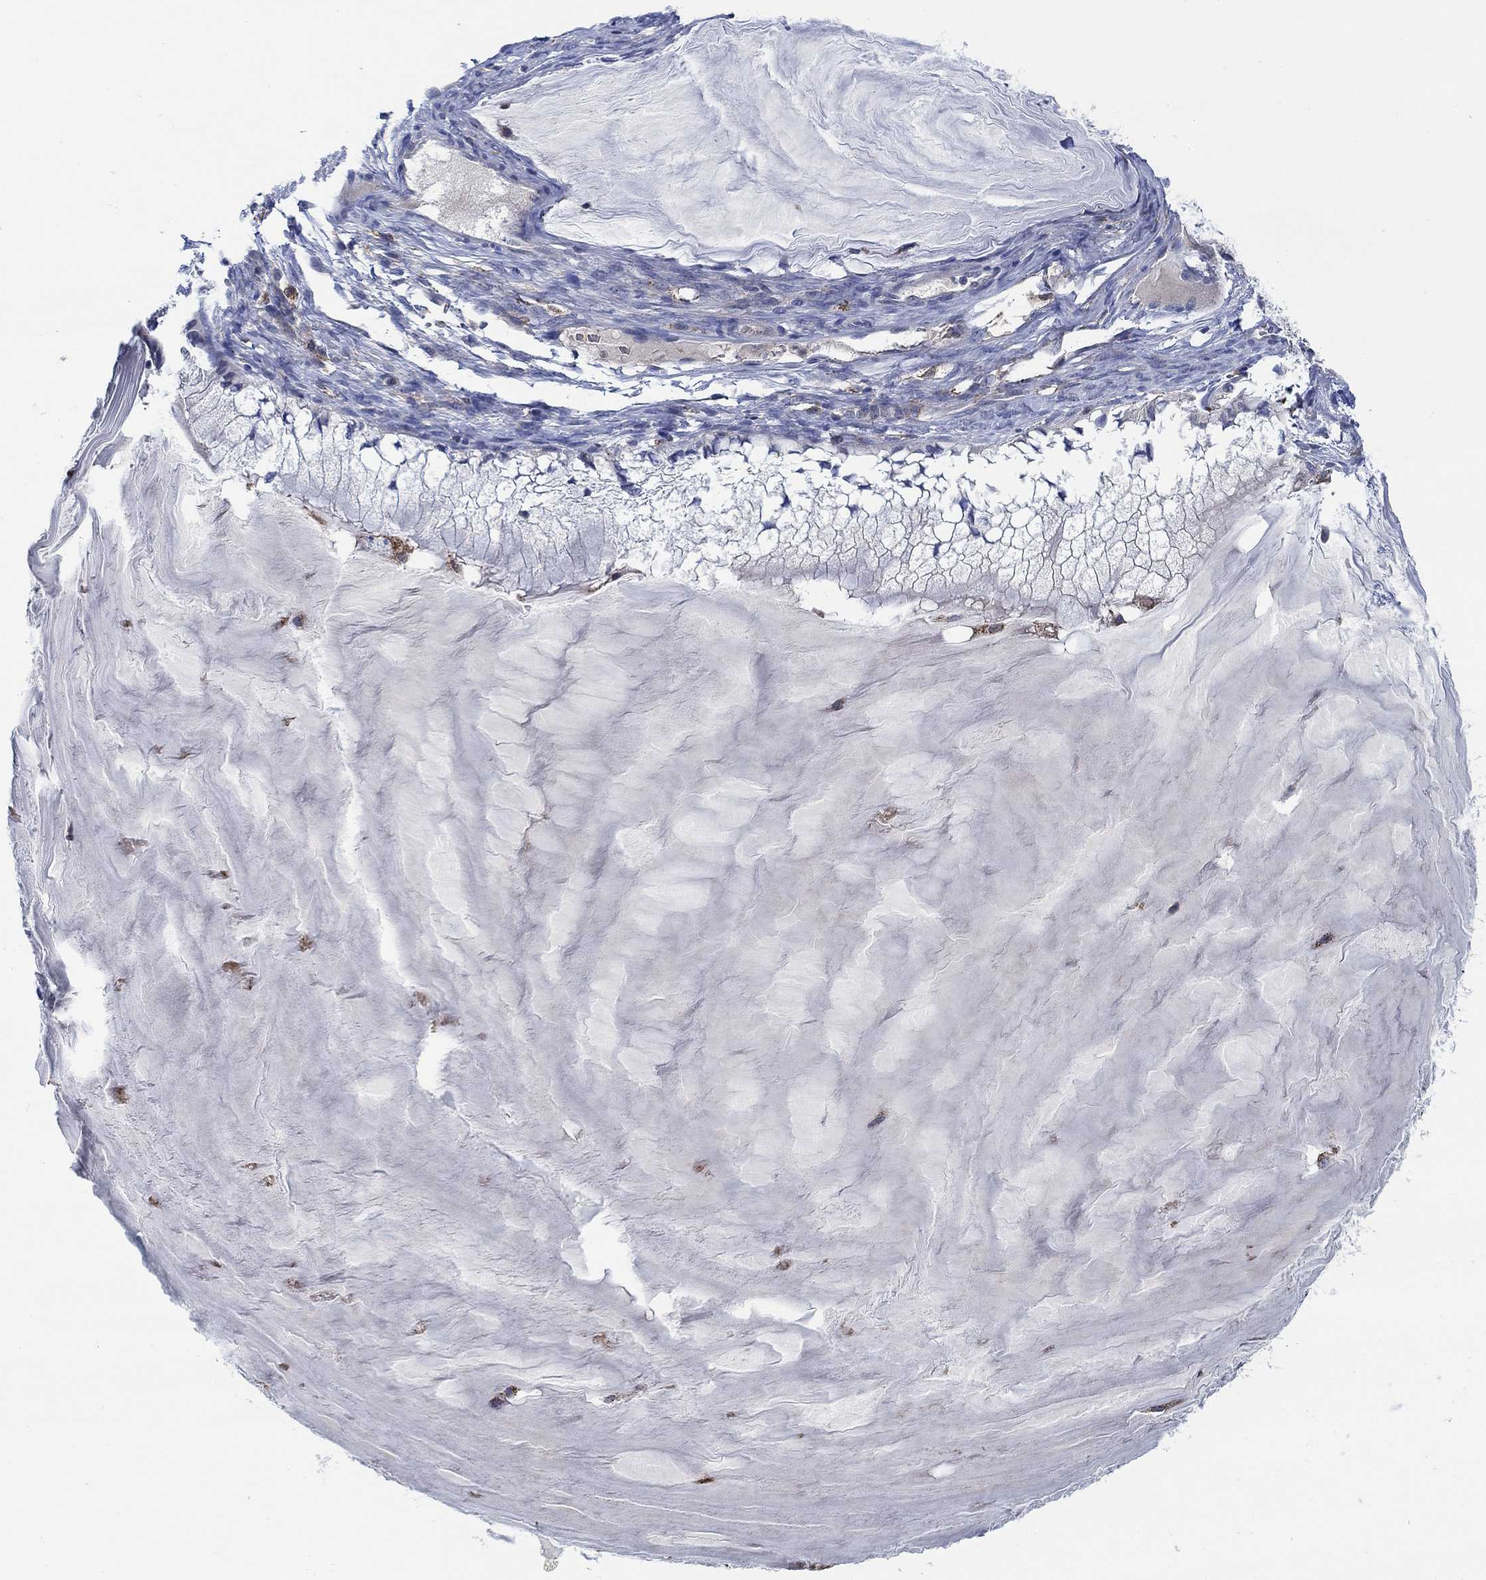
{"staining": {"intensity": "negative", "quantity": "none", "location": "none"}, "tissue": "ovarian cancer", "cell_type": "Tumor cells", "image_type": "cancer", "snomed": [{"axis": "morphology", "description": "Cystadenocarcinoma, mucinous, NOS"}, {"axis": "topography", "description": "Ovary"}], "caption": "Image shows no protein expression in tumor cells of ovarian mucinous cystadenocarcinoma tissue.", "gene": "MPP1", "patient": {"sex": "female", "age": 57}}